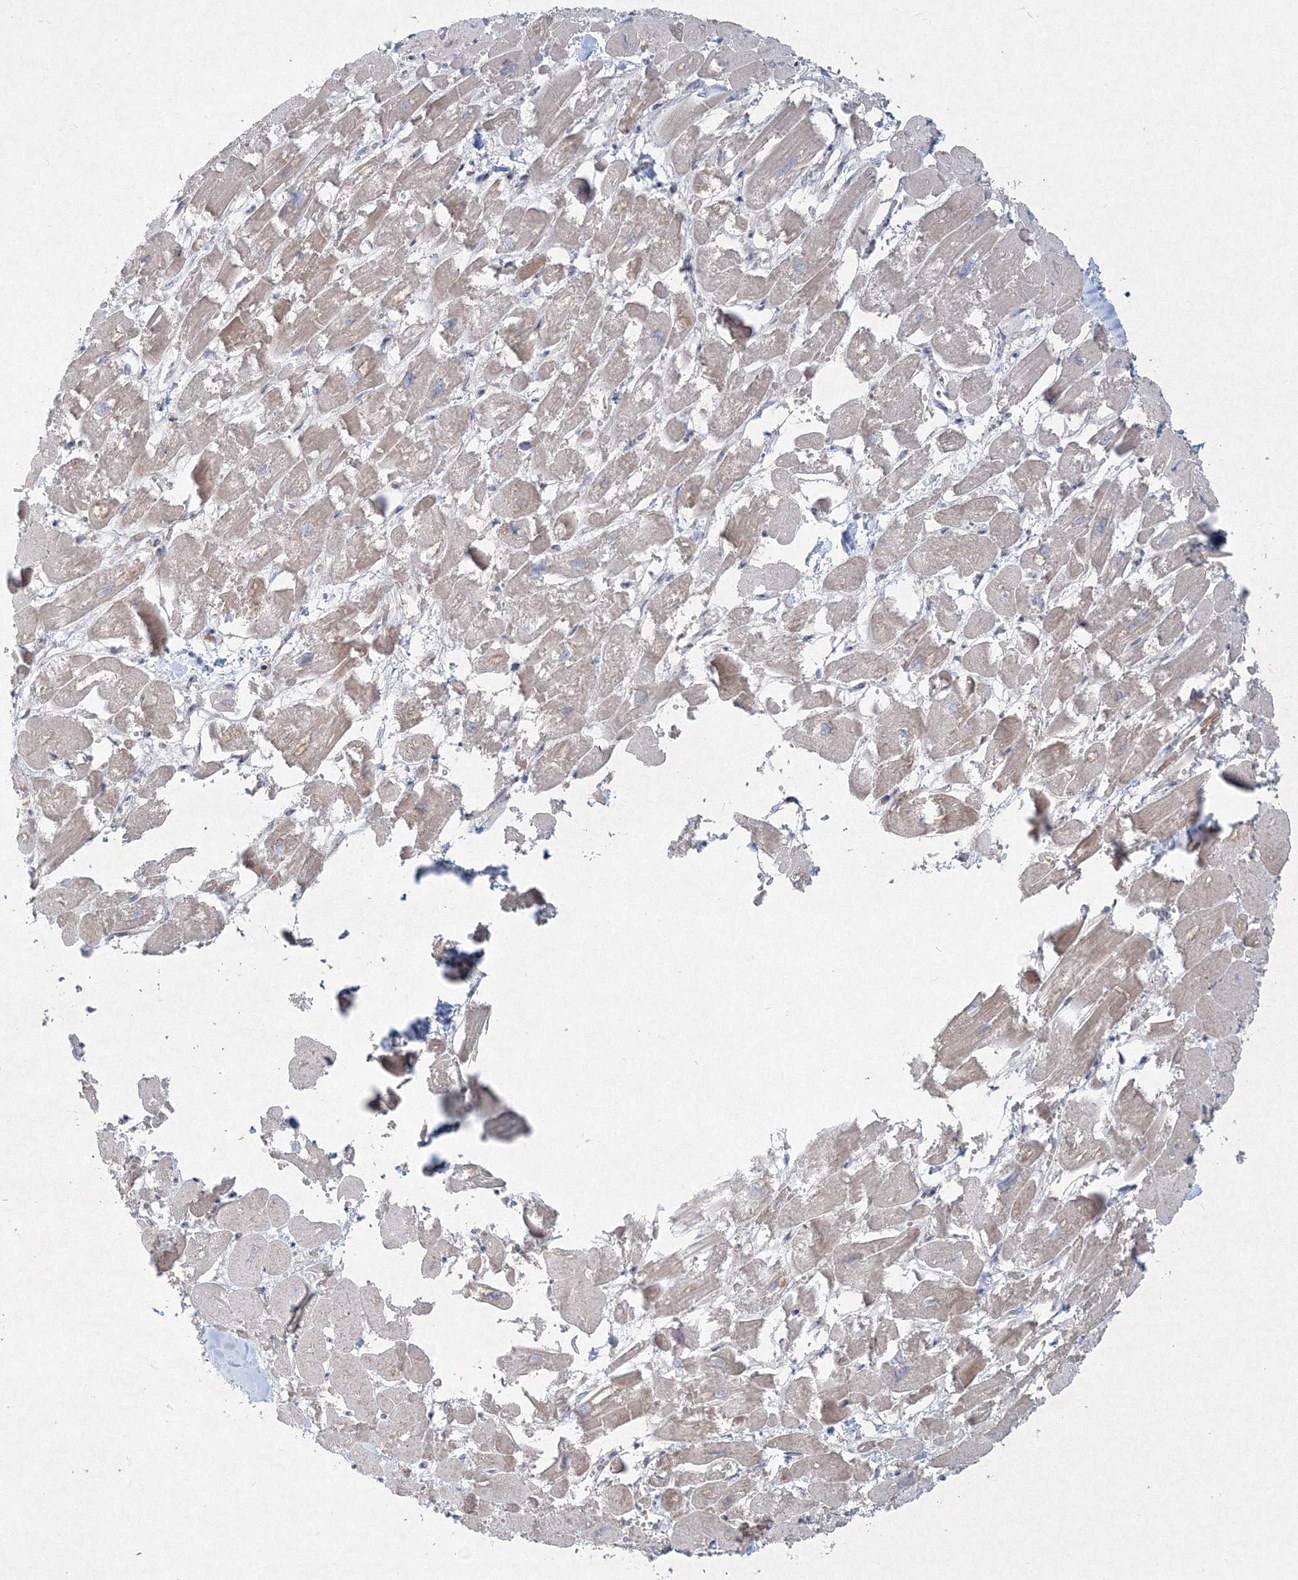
{"staining": {"intensity": "moderate", "quantity": "25%-75%", "location": "cytoplasmic/membranous"}, "tissue": "heart muscle", "cell_type": "Cardiomyocytes", "image_type": "normal", "snomed": [{"axis": "morphology", "description": "Normal tissue, NOS"}, {"axis": "topography", "description": "Heart"}], "caption": "IHC of benign heart muscle shows medium levels of moderate cytoplasmic/membranous staining in about 25%-75% of cardiomyocytes.", "gene": "WDR49", "patient": {"sex": "male", "age": 54}}